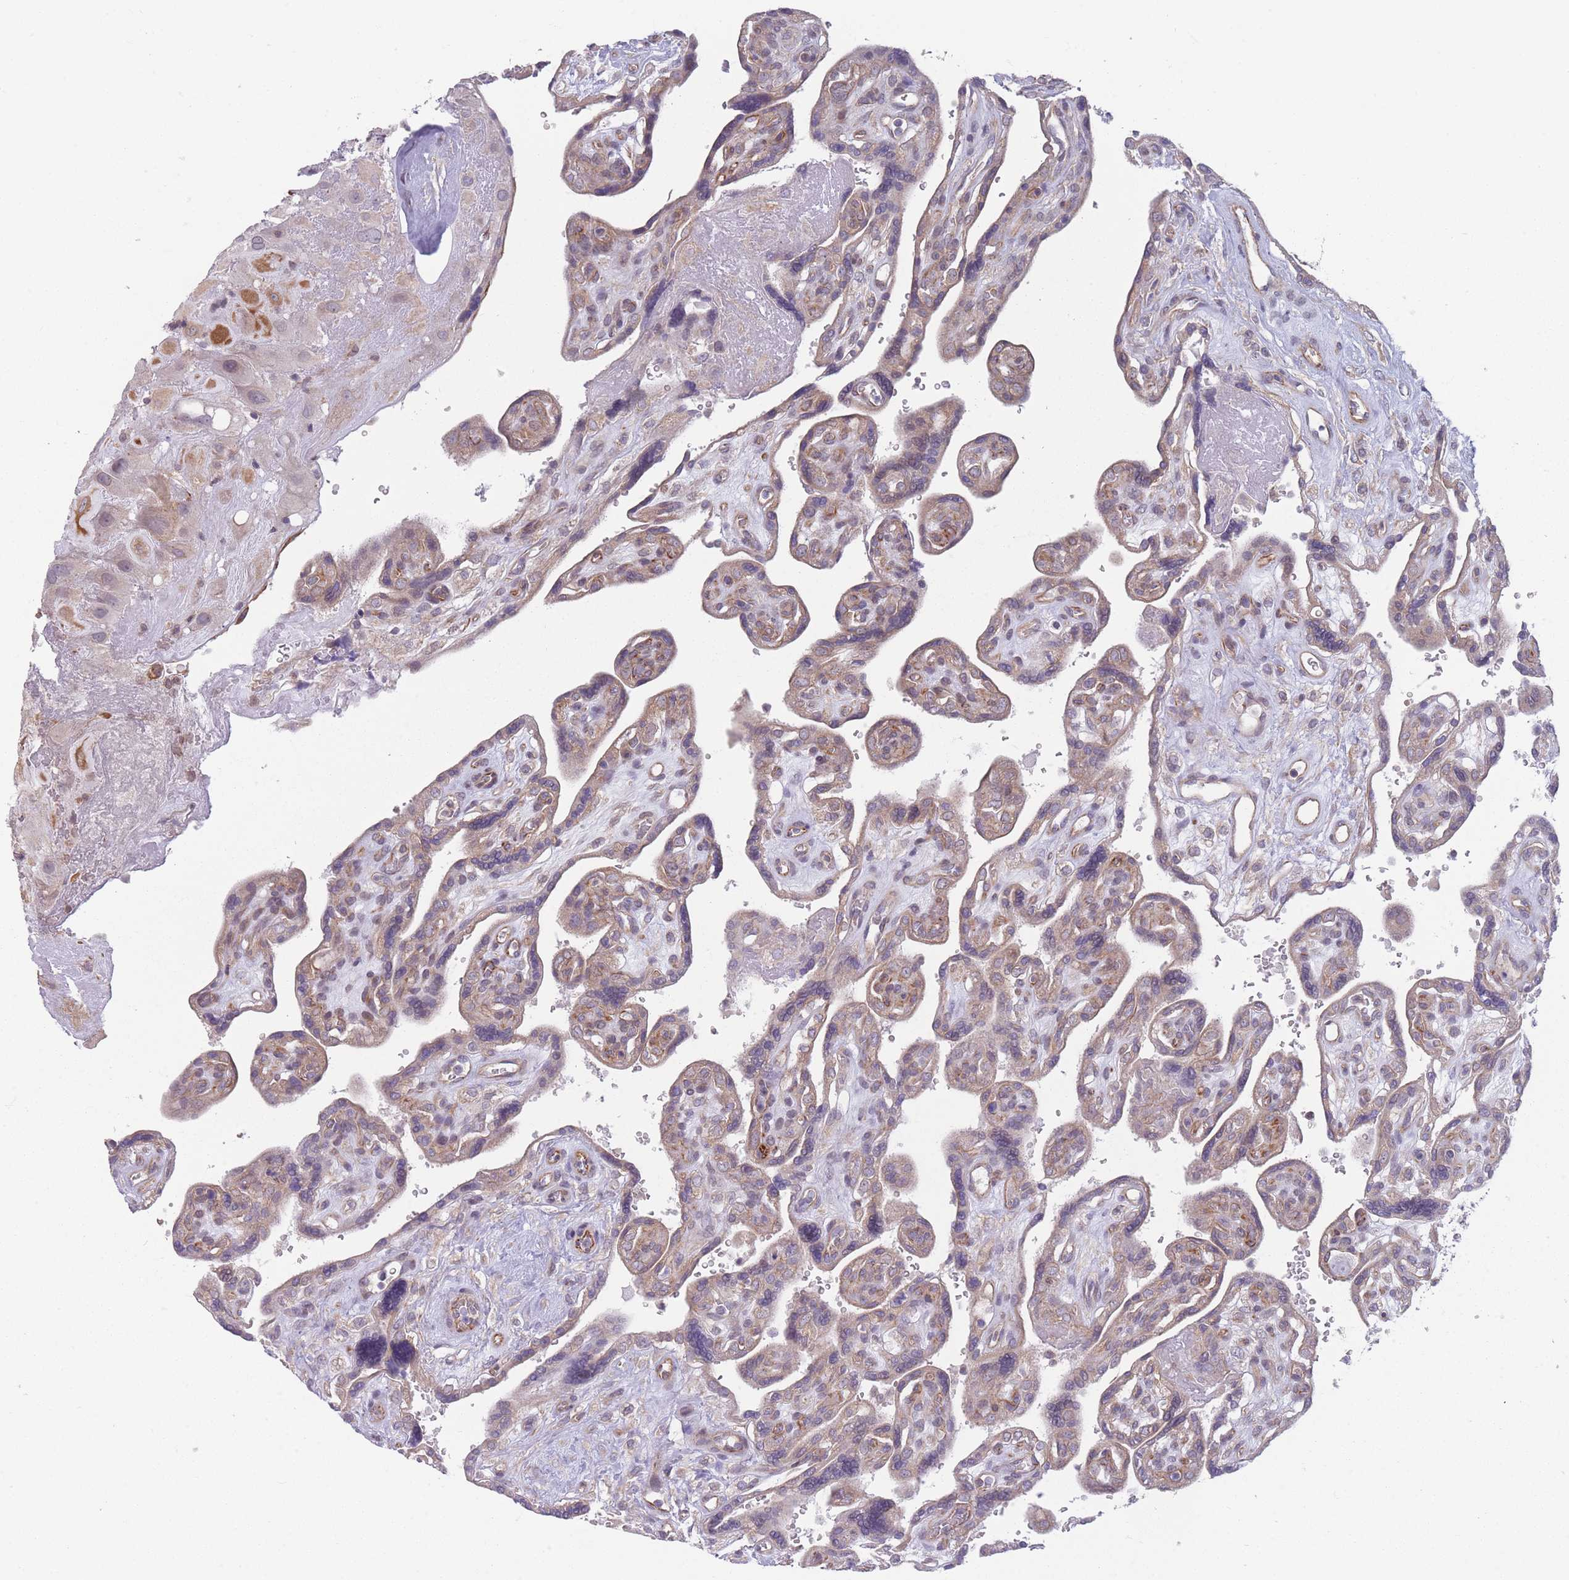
{"staining": {"intensity": "moderate", "quantity": "<25%", "location": "cytoplasmic/membranous"}, "tissue": "placenta", "cell_type": "Decidual cells", "image_type": "normal", "snomed": [{"axis": "morphology", "description": "Normal tissue, NOS"}, {"axis": "topography", "description": "Placenta"}], "caption": "An immunohistochemistry (IHC) photomicrograph of unremarkable tissue is shown. Protein staining in brown highlights moderate cytoplasmic/membranous positivity in placenta within decidual cells. (brown staining indicates protein expression, while blue staining denotes nuclei).", "gene": "VRK2", "patient": {"sex": "female", "age": 39}}